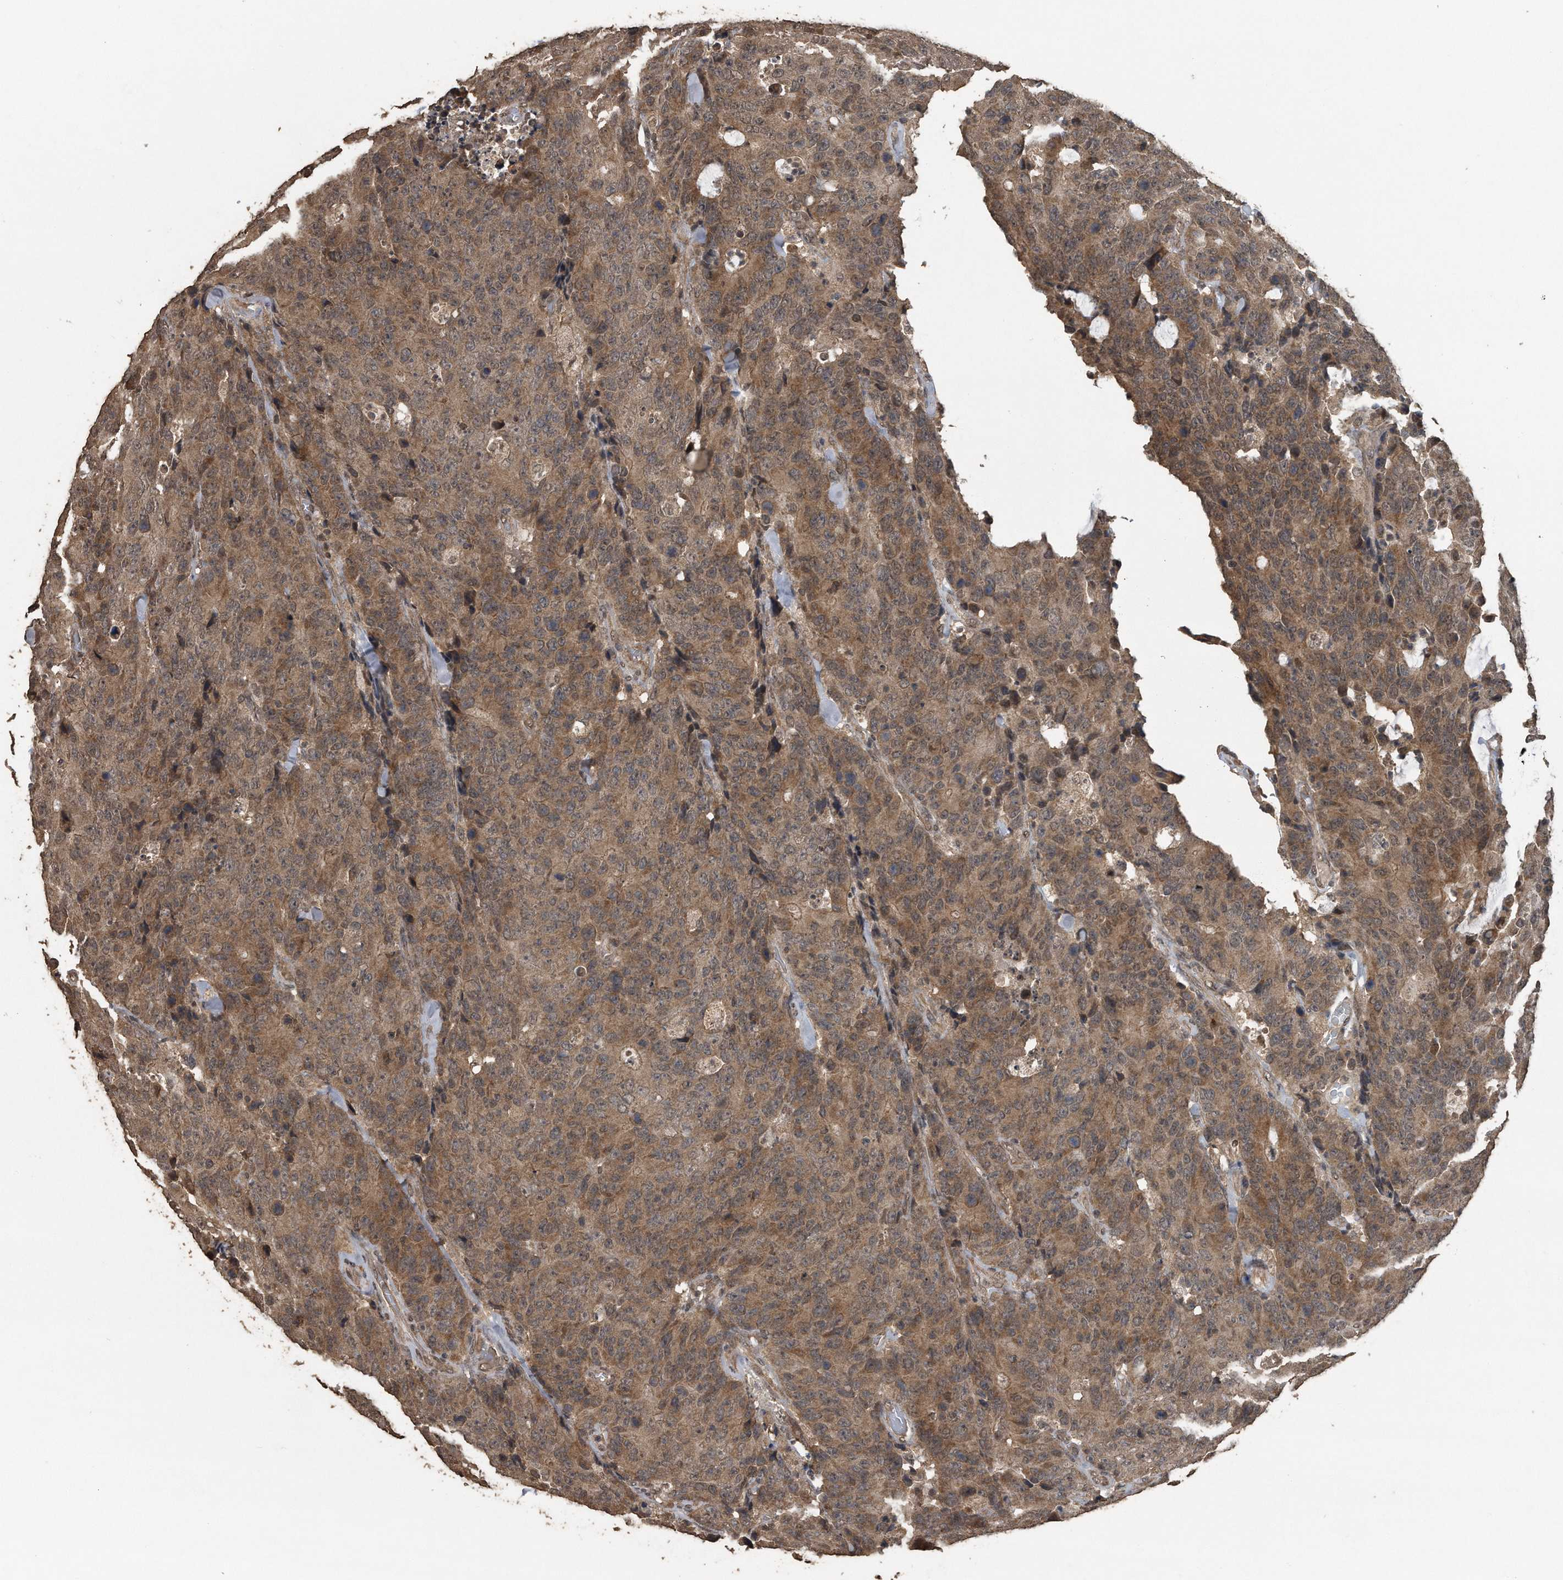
{"staining": {"intensity": "moderate", "quantity": ">75%", "location": "cytoplasmic/membranous"}, "tissue": "colorectal cancer", "cell_type": "Tumor cells", "image_type": "cancer", "snomed": [{"axis": "morphology", "description": "Adenocarcinoma, NOS"}, {"axis": "topography", "description": "Colon"}], "caption": "This micrograph reveals colorectal cancer stained with IHC to label a protein in brown. The cytoplasmic/membranous of tumor cells show moderate positivity for the protein. Nuclei are counter-stained blue.", "gene": "CRYZL1", "patient": {"sex": "female", "age": 86}}